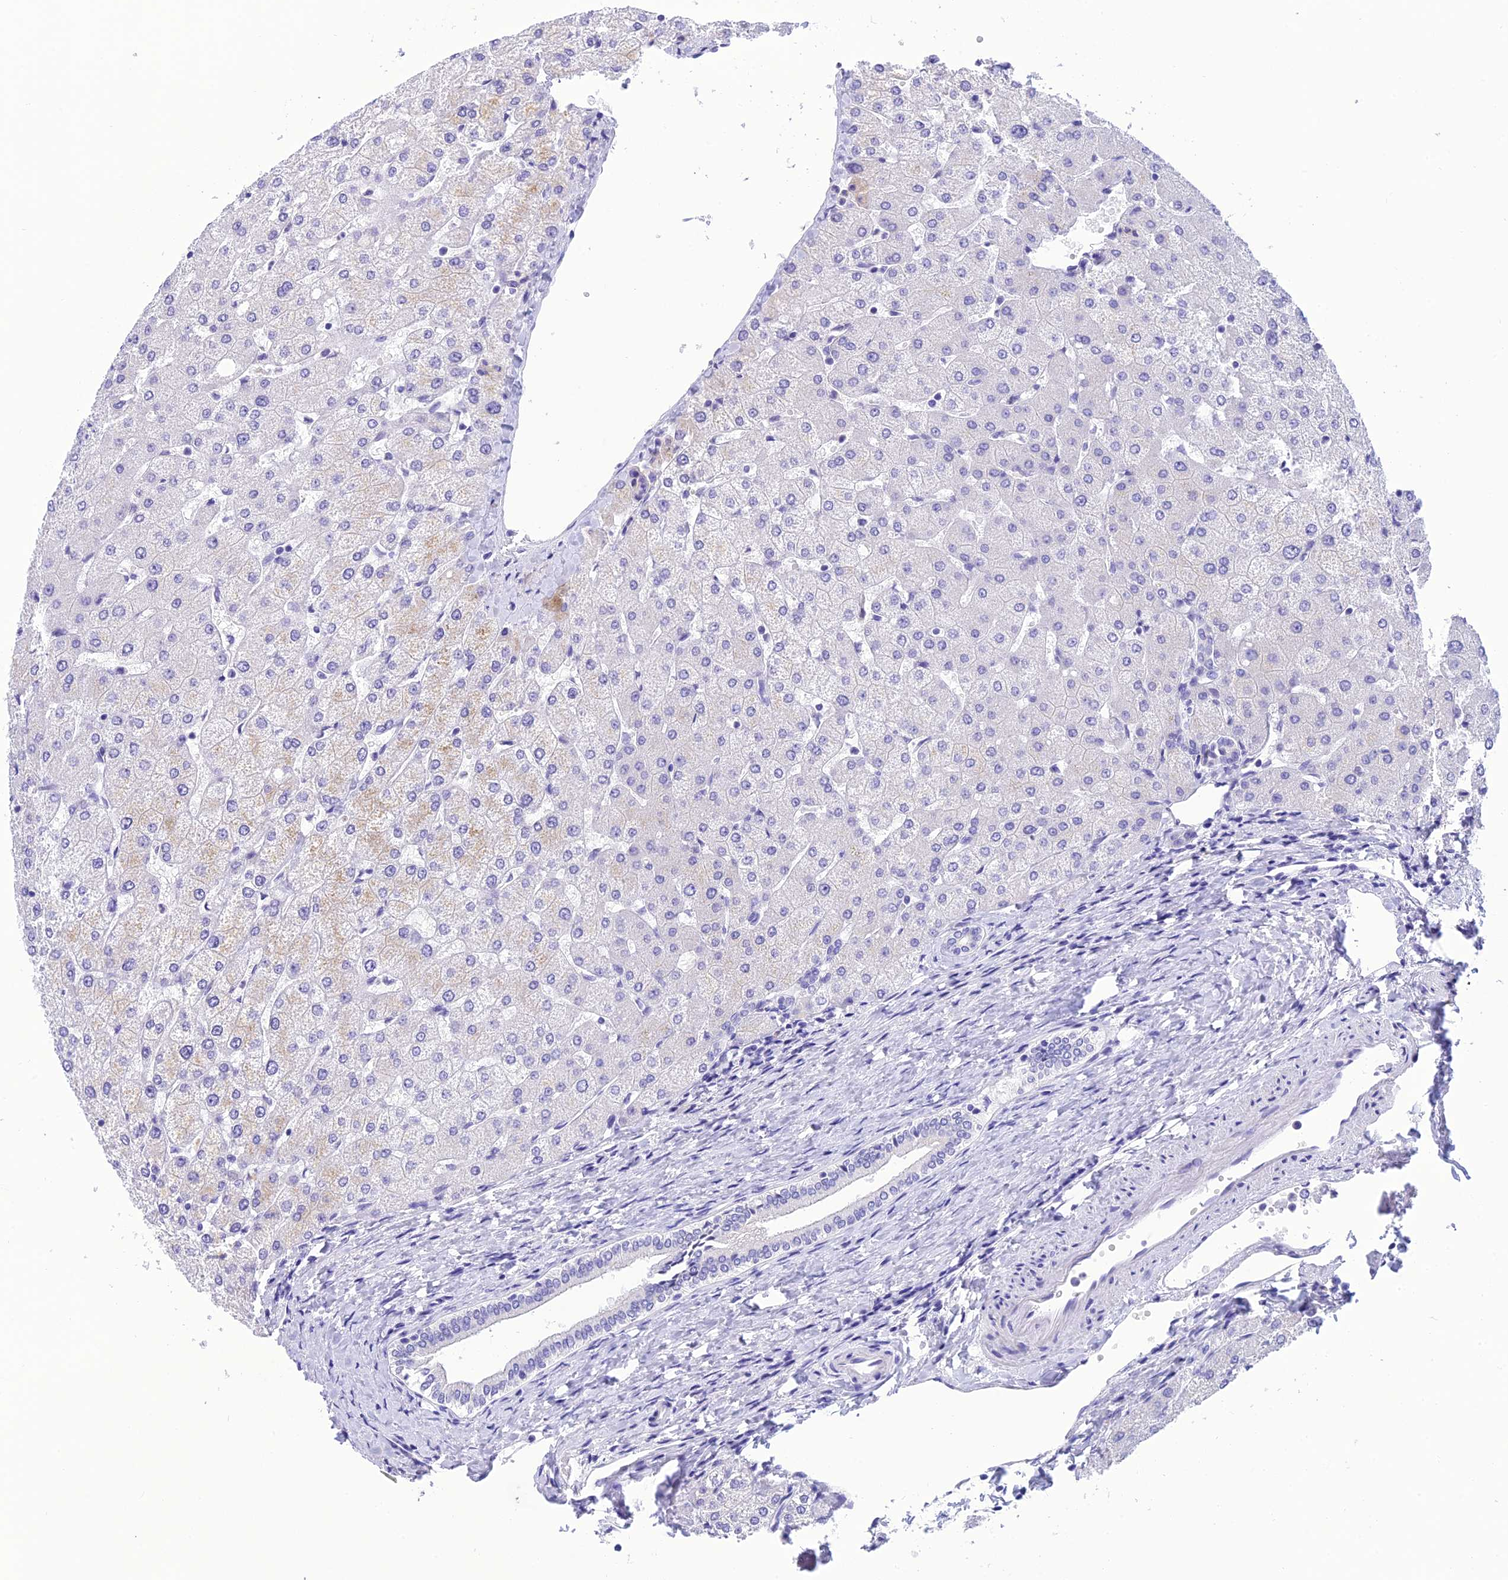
{"staining": {"intensity": "negative", "quantity": "none", "location": "none"}, "tissue": "liver", "cell_type": "Cholangiocytes", "image_type": "normal", "snomed": [{"axis": "morphology", "description": "Normal tissue, NOS"}, {"axis": "topography", "description": "Liver"}], "caption": "This image is of benign liver stained with immunohistochemistry (IHC) to label a protein in brown with the nuclei are counter-stained blue. There is no positivity in cholangiocytes. Brightfield microscopy of immunohistochemistry stained with DAB (brown) and hematoxylin (blue), captured at high magnification.", "gene": "C17orf67", "patient": {"sex": "female", "age": 54}}